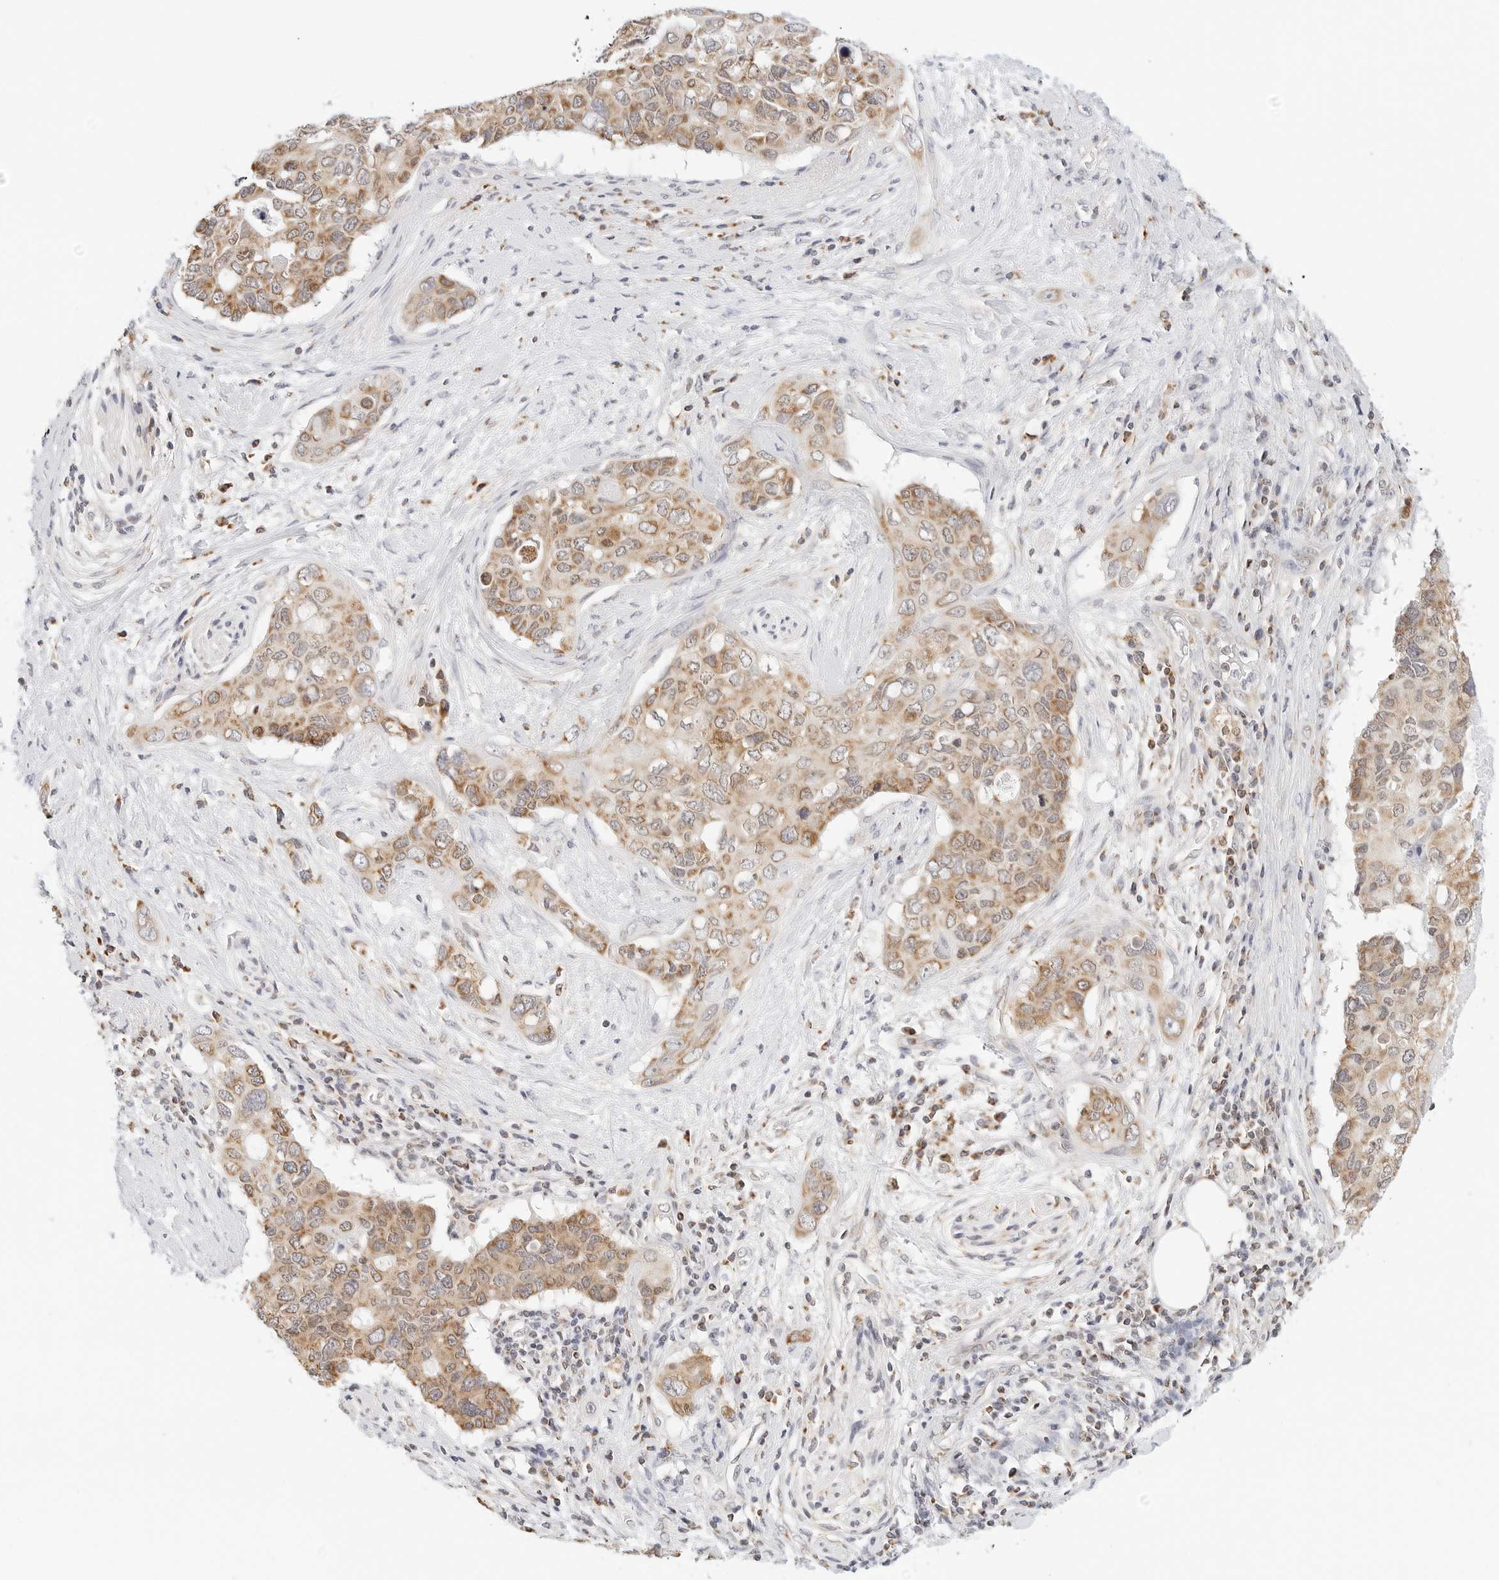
{"staining": {"intensity": "moderate", "quantity": ">75%", "location": "cytoplasmic/membranous"}, "tissue": "pancreatic cancer", "cell_type": "Tumor cells", "image_type": "cancer", "snomed": [{"axis": "morphology", "description": "Adenocarcinoma, NOS"}, {"axis": "topography", "description": "Pancreas"}], "caption": "There is medium levels of moderate cytoplasmic/membranous expression in tumor cells of adenocarcinoma (pancreatic), as demonstrated by immunohistochemical staining (brown color).", "gene": "ATL1", "patient": {"sex": "female", "age": 56}}